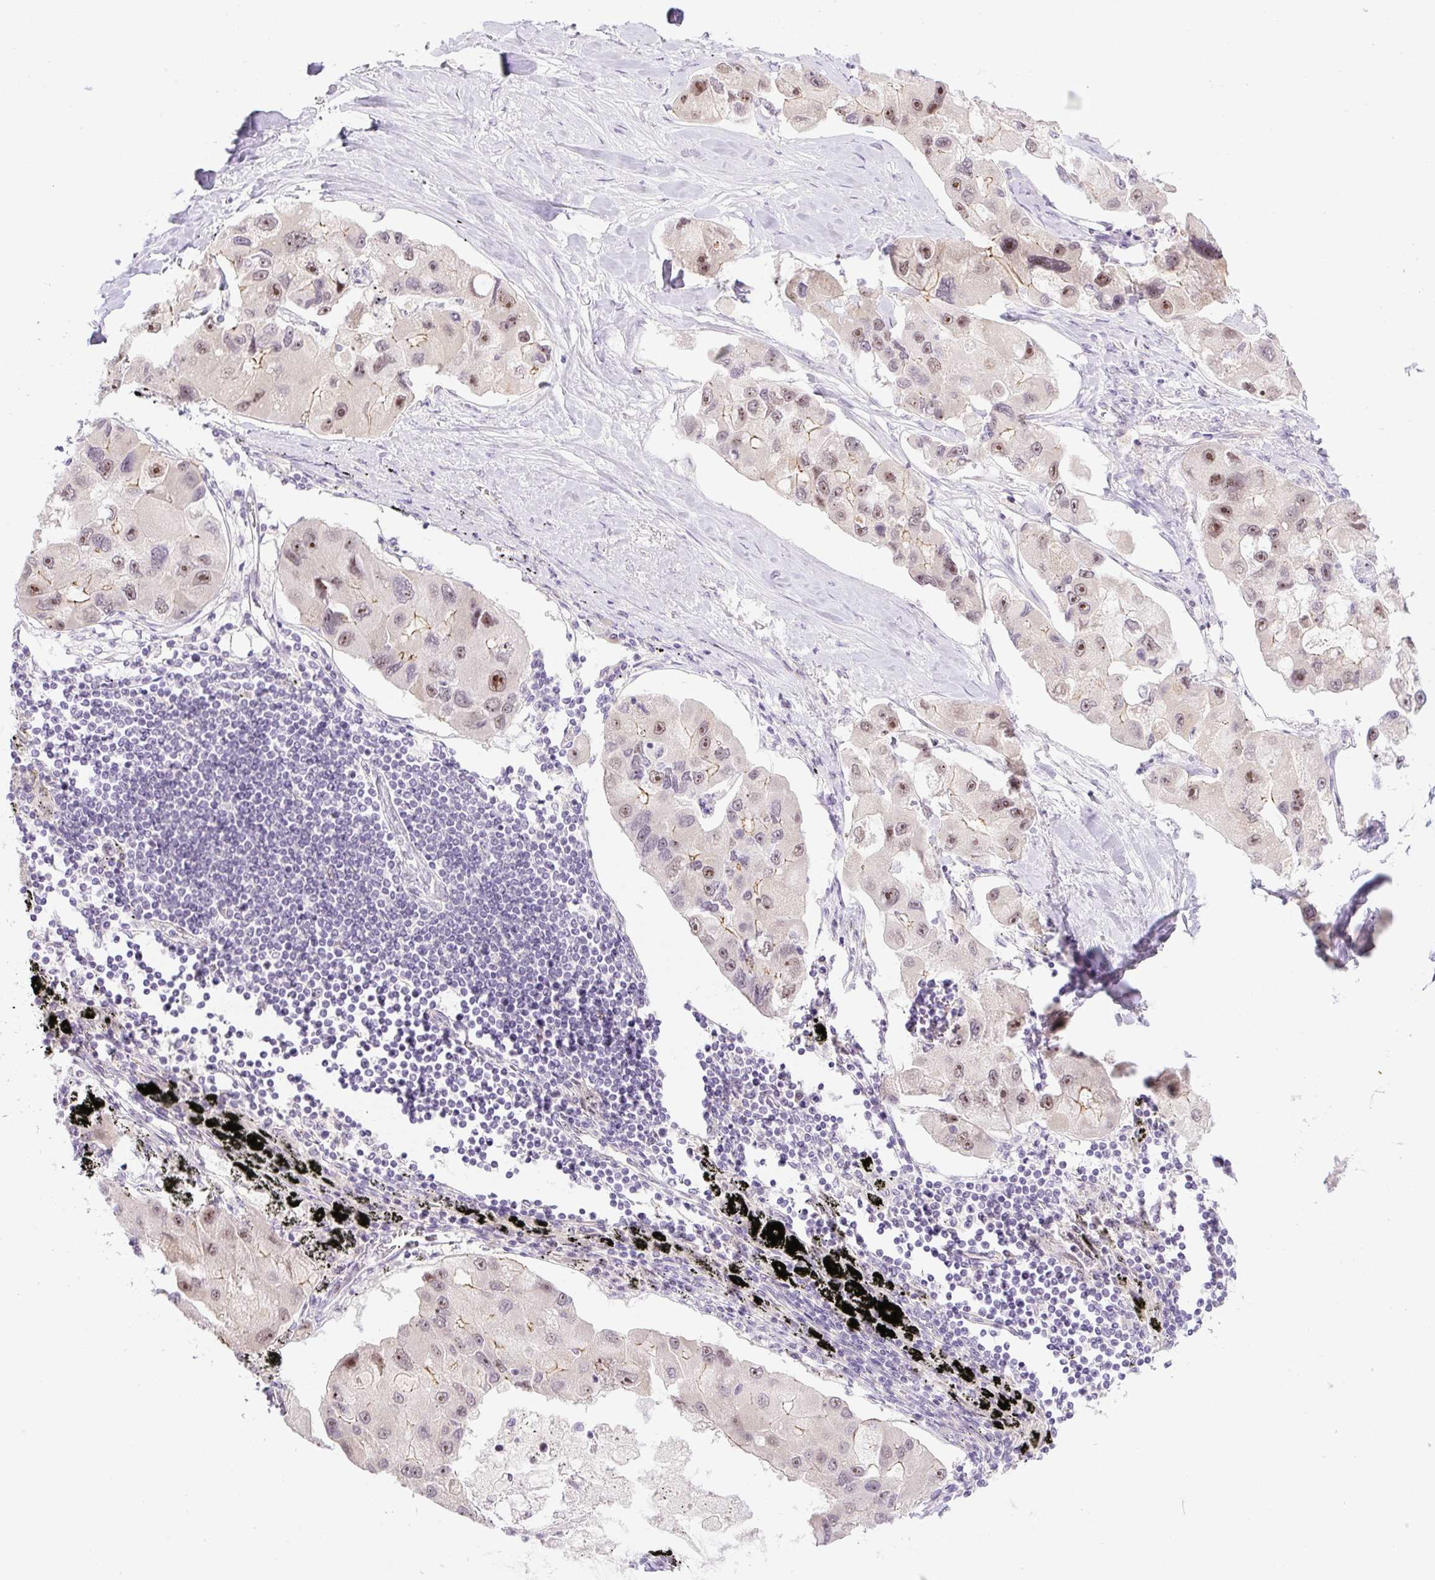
{"staining": {"intensity": "moderate", "quantity": "25%-75%", "location": "cytoplasmic/membranous,nuclear"}, "tissue": "lung cancer", "cell_type": "Tumor cells", "image_type": "cancer", "snomed": [{"axis": "morphology", "description": "Adenocarcinoma, NOS"}, {"axis": "topography", "description": "Lung"}], "caption": "Protein expression analysis of human adenocarcinoma (lung) reveals moderate cytoplasmic/membranous and nuclear staining in approximately 25%-75% of tumor cells. (DAB = brown stain, brightfield microscopy at high magnification).", "gene": "ICE1", "patient": {"sex": "female", "age": 54}}